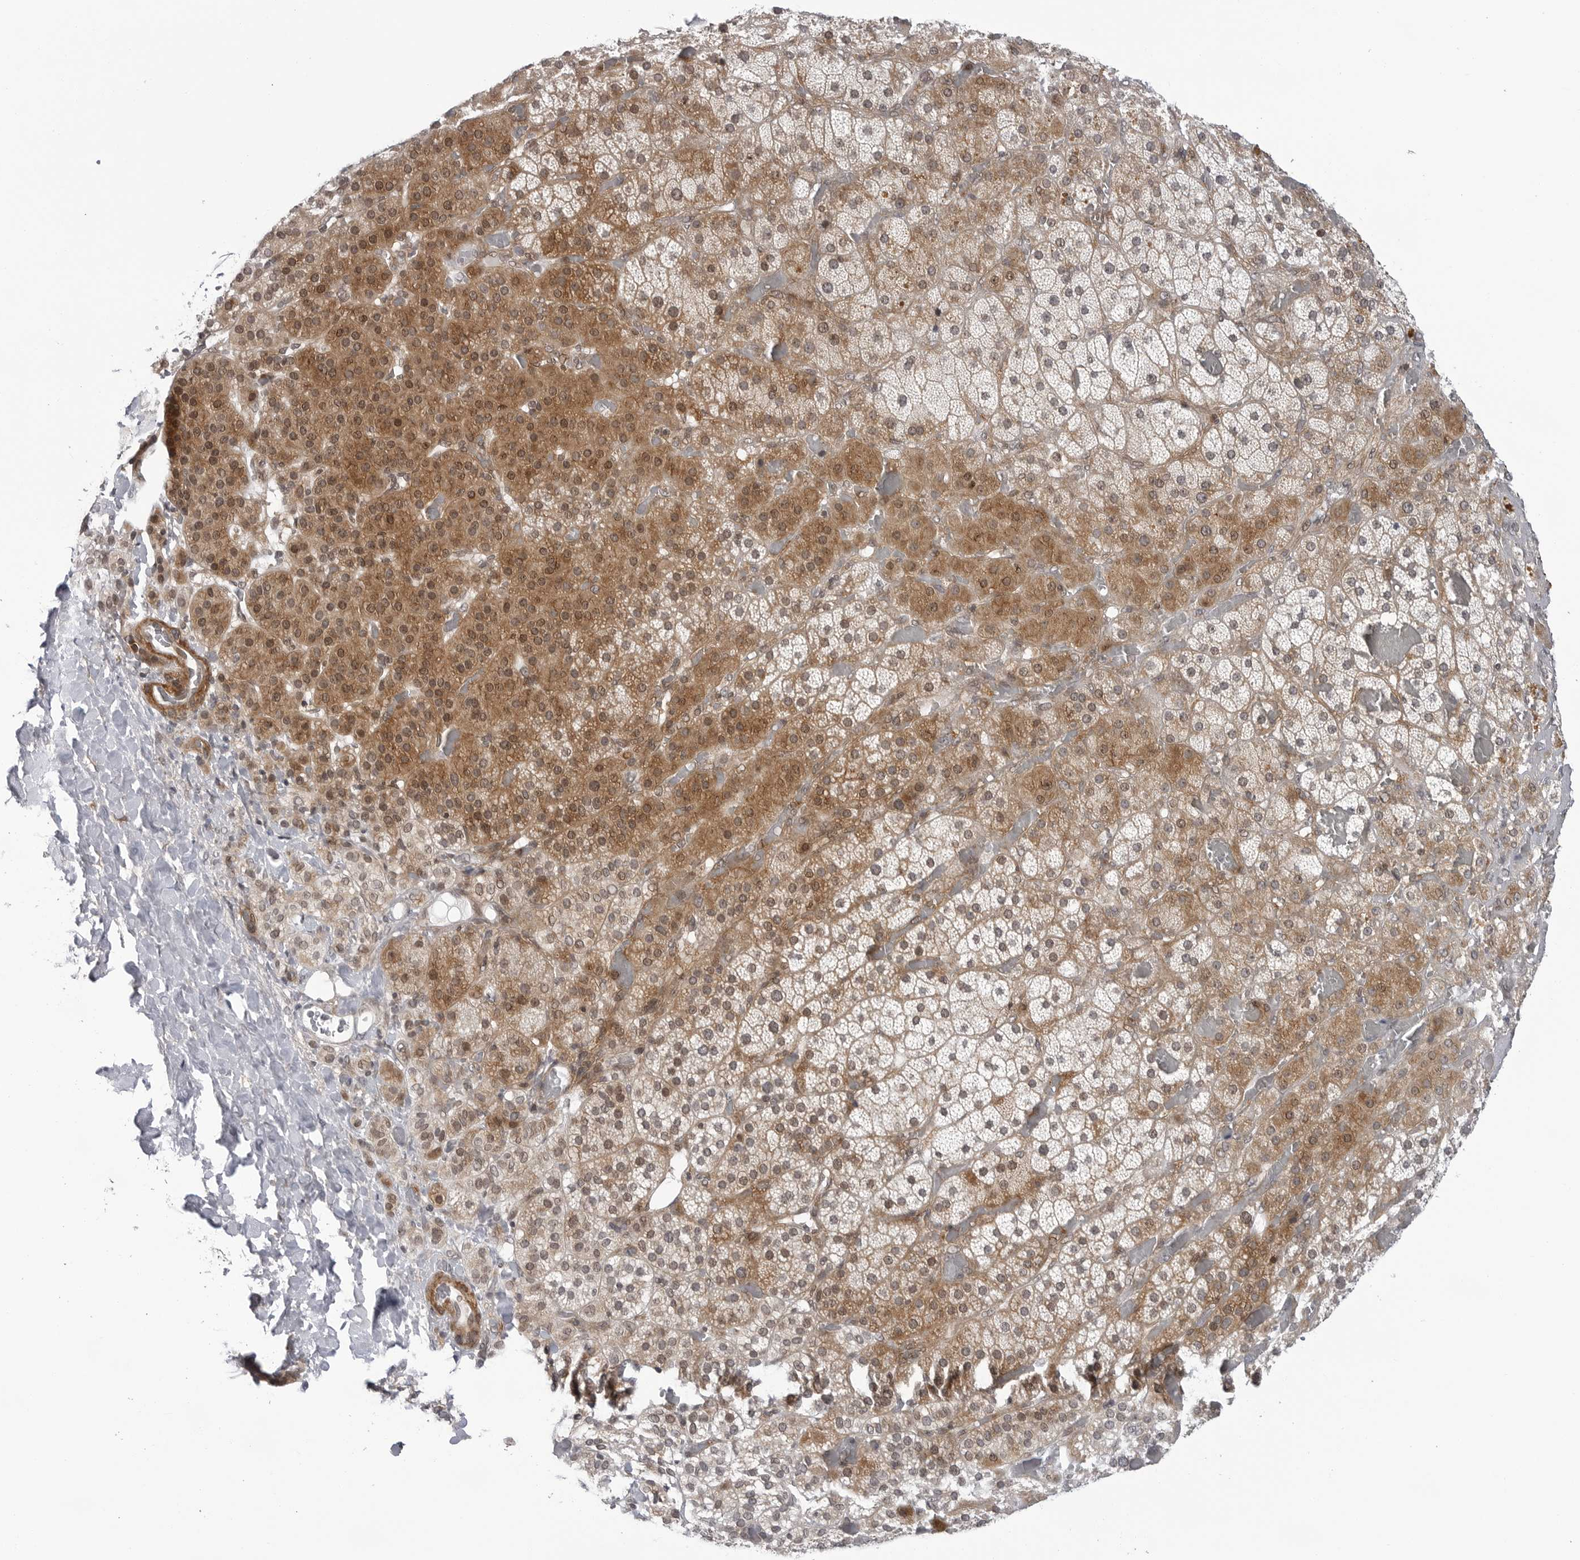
{"staining": {"intensity": "moderate", "quantity": "25%-75%", "location": "cytoplasmic/membranous"}, "tissue": "adrenal gland", "cell_type": "Glandular cells", "image_type": "normal", "snomed": [{"axis": "morphology", "description": "Normal tissue, NOS"}, {"axis": "topography", "description": "Adrenal gland"}], "caption": "This is a micrograph of immunohistochemistry (IHC) staining of benign adrenal gland, which shows moderate positivity in the cytoplasmic/membranous of glandular cells.", "gene": "ADAMTS5", "patient": {"sex": "male", "age": 57}}